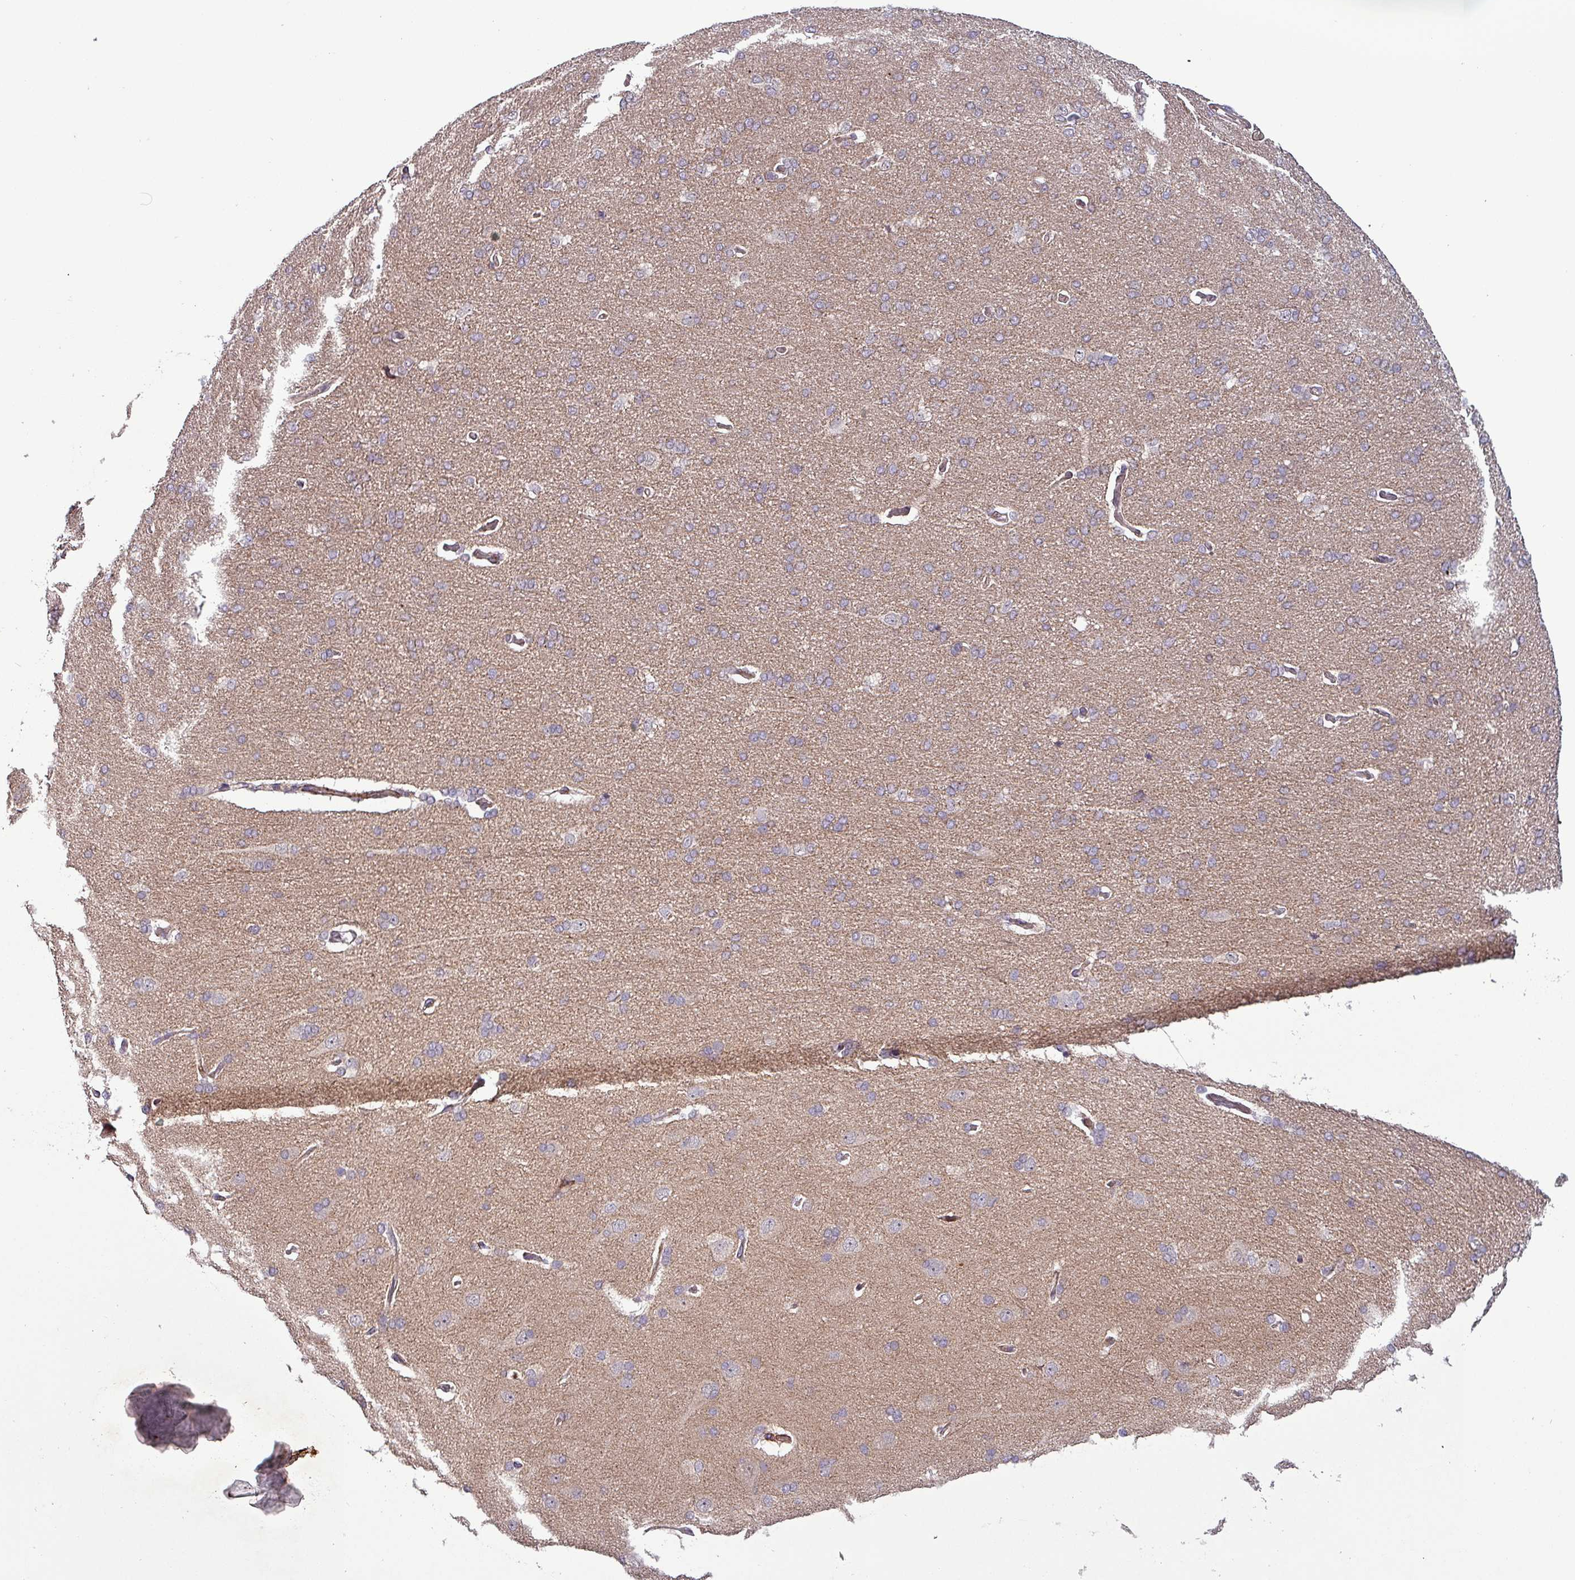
{"staining": {"intensity": "moderate", "quantity": "<25%", "location": "cytoplasmic/membranous"}, "tissue": "cerebral cortex", "cell_type": "Endothelial cells", "image_type": "normal", "snomed": [{"axis": "morphology", "description": "Normal tissue, NOS"}, {"axis": "topography", "description": "Cerebral cortex"}], "caption": "A histopathology image of human cerebral cortex stained for a protein displays moderate cytoplasmic/membranous brown staining in endothelial cells. (DAB (3,3'-diaminobenzidine) IHC with brightfield microscopy, high magnification).", "gene": "TPRA1", "patient": {"sex": "male", "age": 62}}